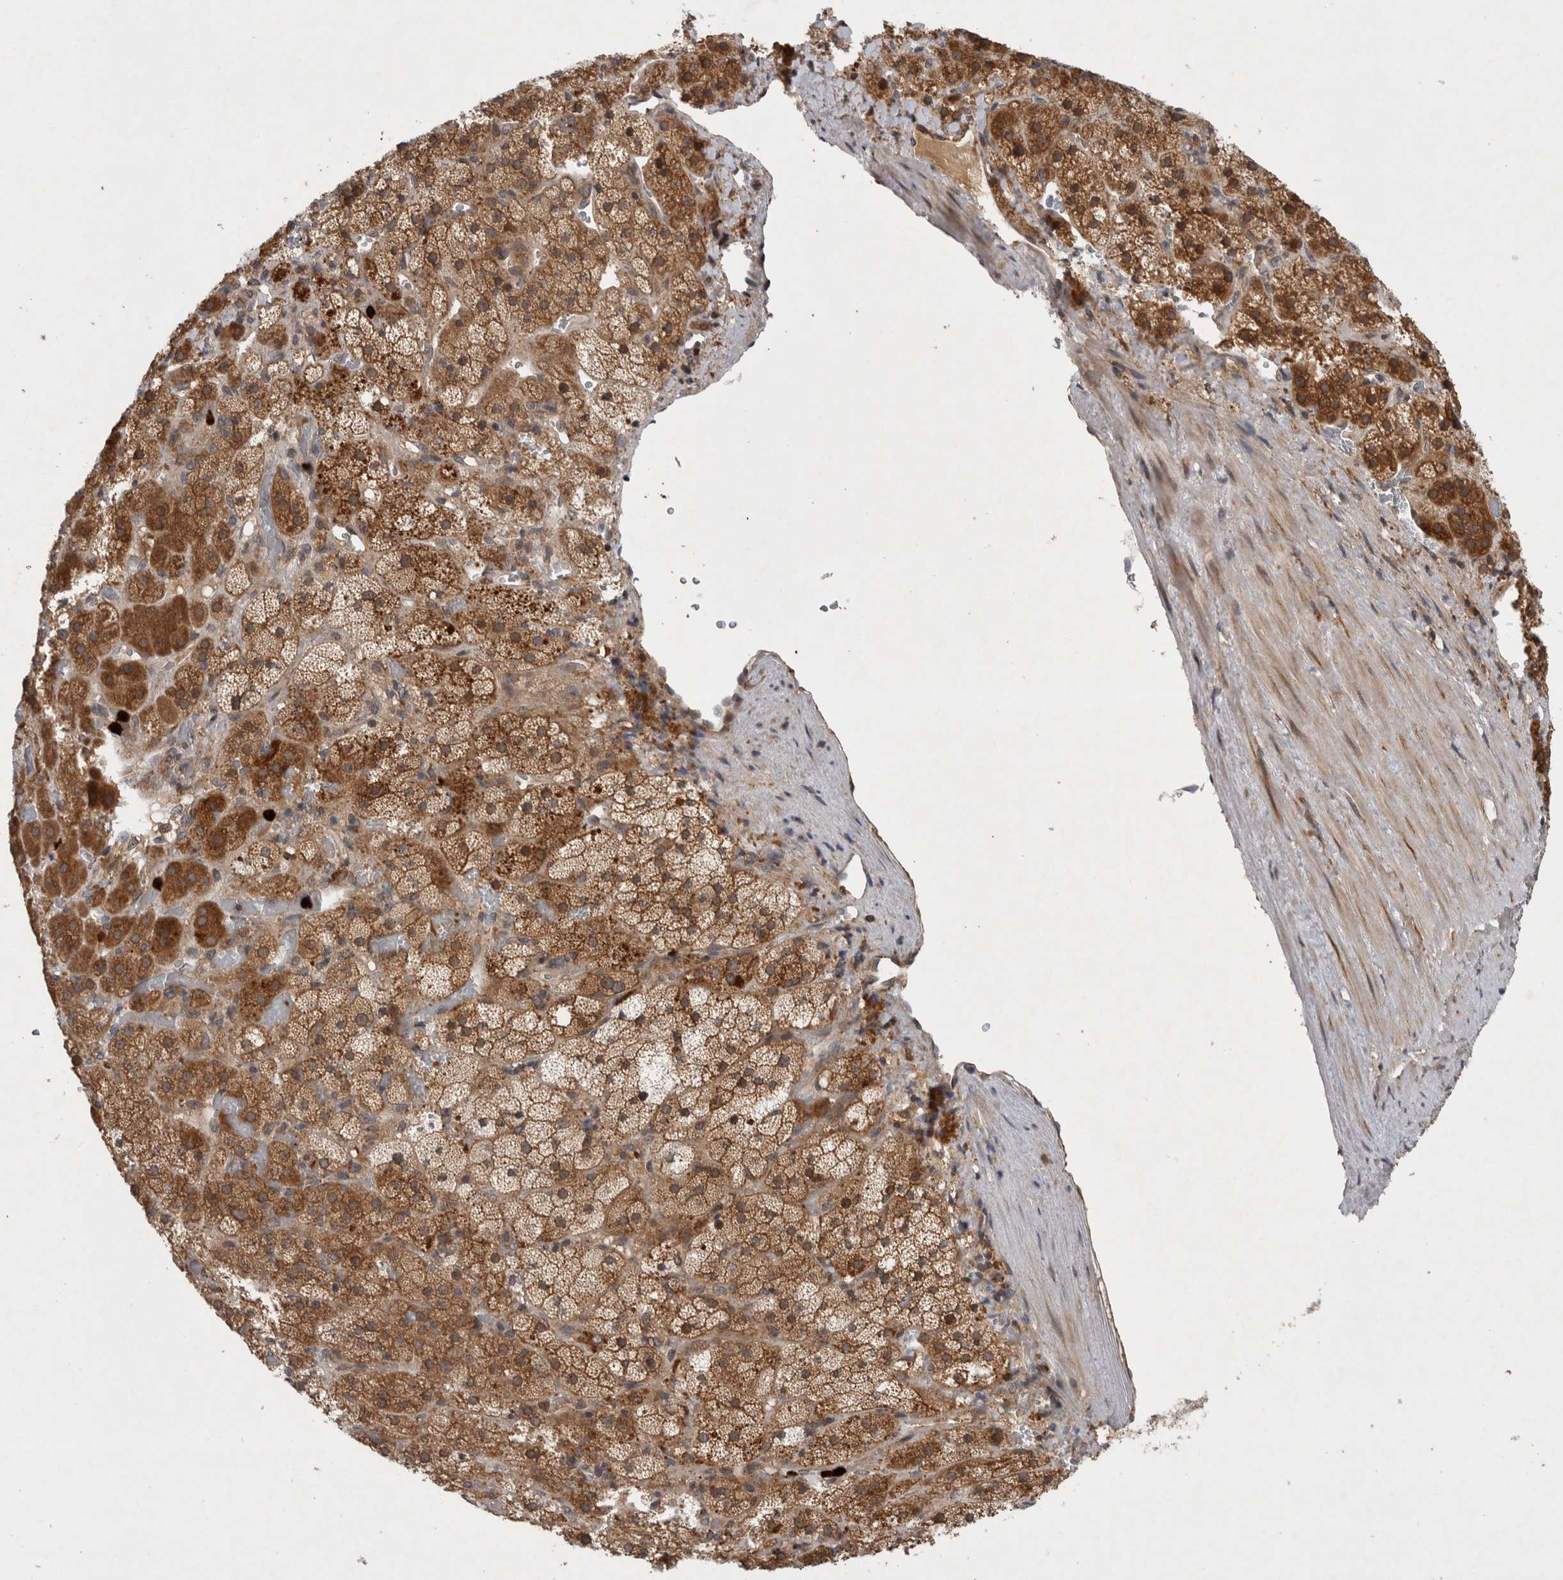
{"staining": {"intensity": "moderate", "quantity": ">75%", "location": "cytoplasmic/membranous"}, "tissue": "adrenal gland", "cell_type": "Glandular cells", "image_type": "normal", "snomed": [{"axis": "morphology", "description": "Normal tissue, NOS"}, {"axis": "topography", "description": "Adrenal gland"}], "caption": "DAB immunohistochemical staining of benign human adrenal gland exhibits moderate cytoplasmic/membranous protein expression in about >75% of glandular cells.", "gene": "PDCD2", "patient": {"sex": "male", "age": 57}}